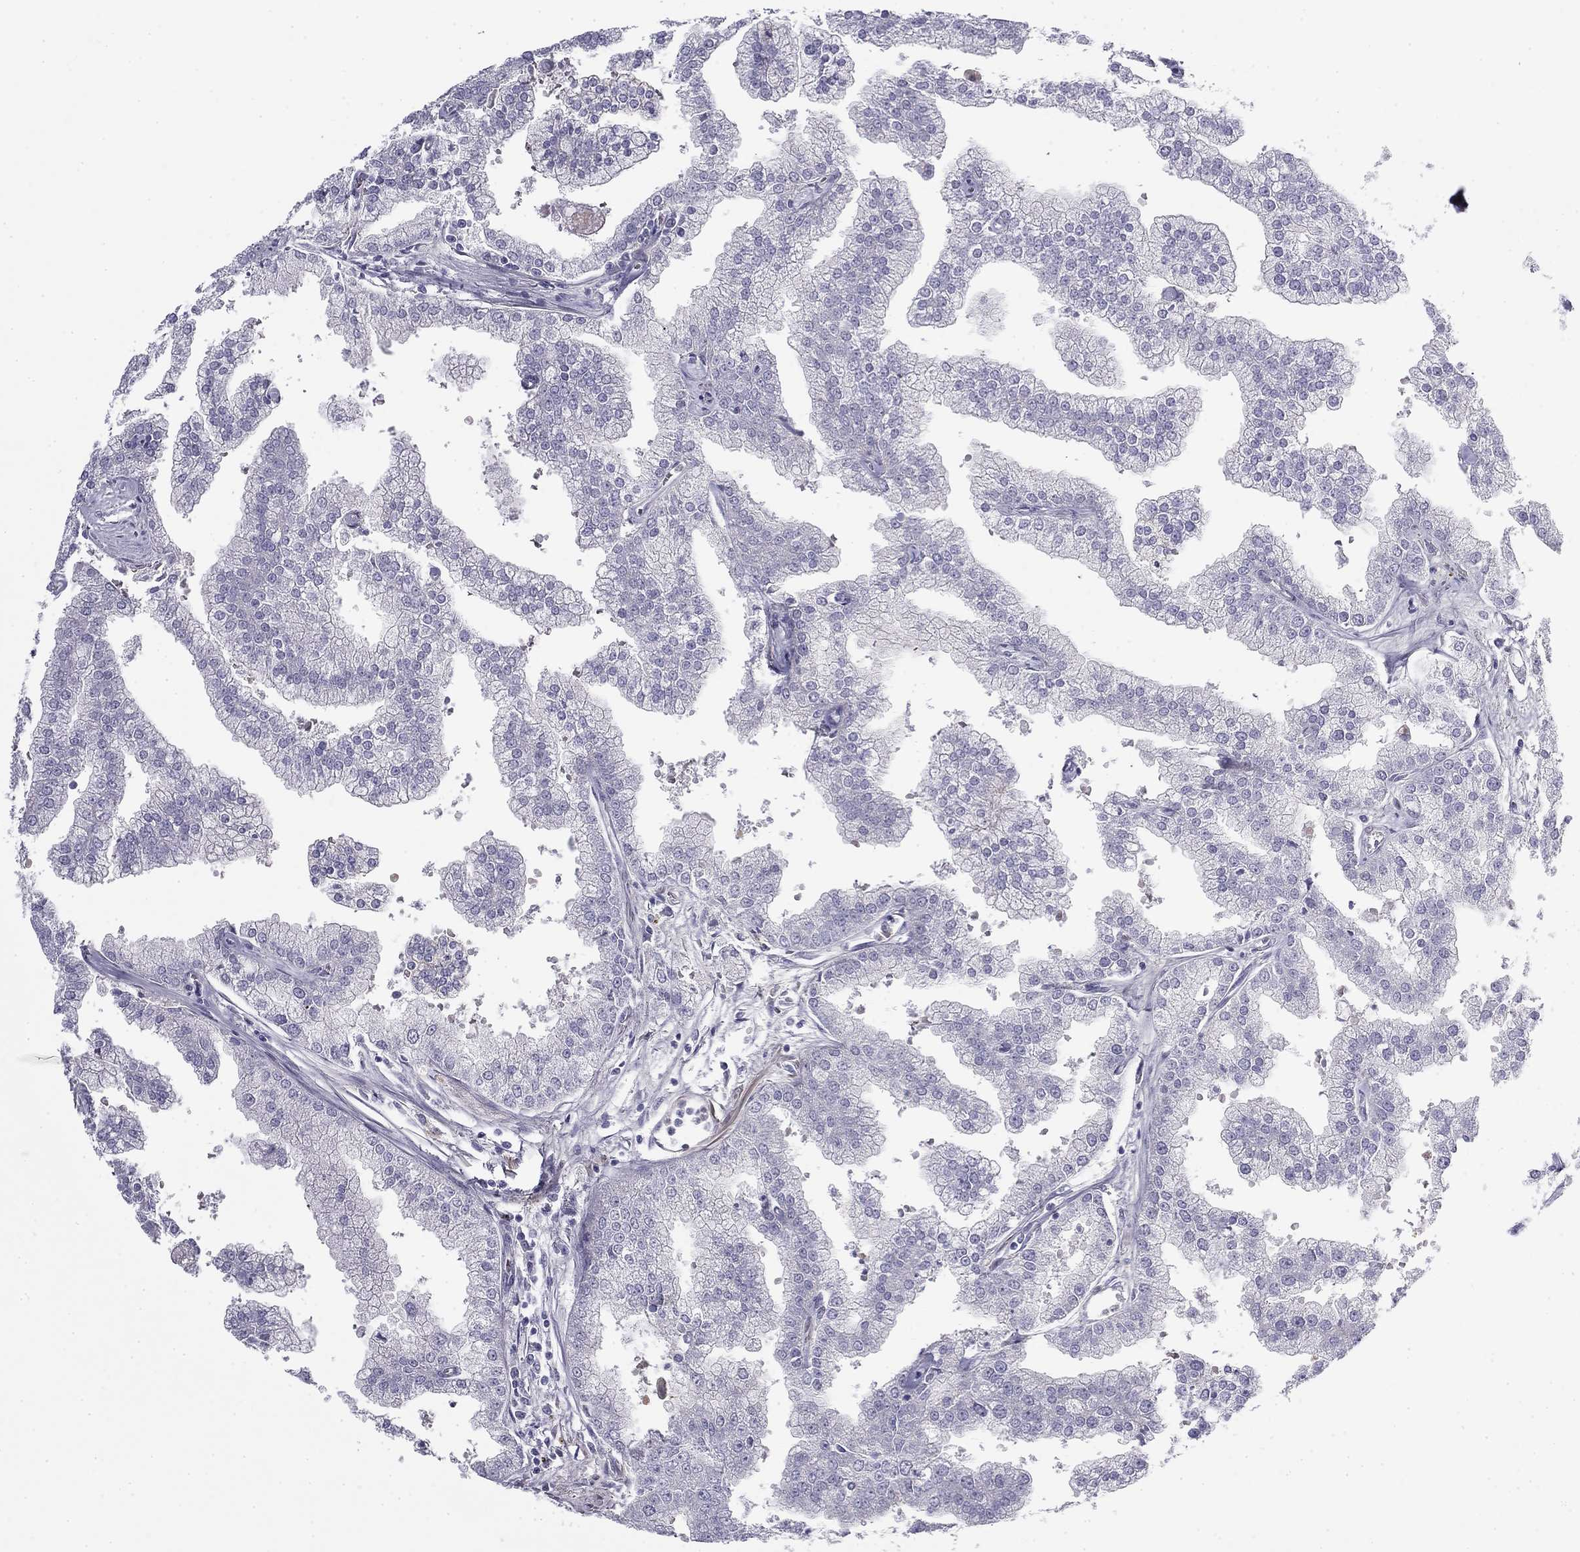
{"staining": {"intensity": "negative", "quantity": "none", "location": "none"}, "tissue": "prostate cancer", "cell_type": "Tumor cells", "image_type": "cancer", "snomed": [{"axis": "morphology", "description": "Adenocarcinoma, NOS"}, {"axis": "topography", "description": "Prostate"}], "caption": "Immunohistochemical staining of human adenocarcinoma (prostate) exhibits no significant positivity in tumor cells.", "gene": "FLNC", "patient": {"sex": "male", "age": 70}}